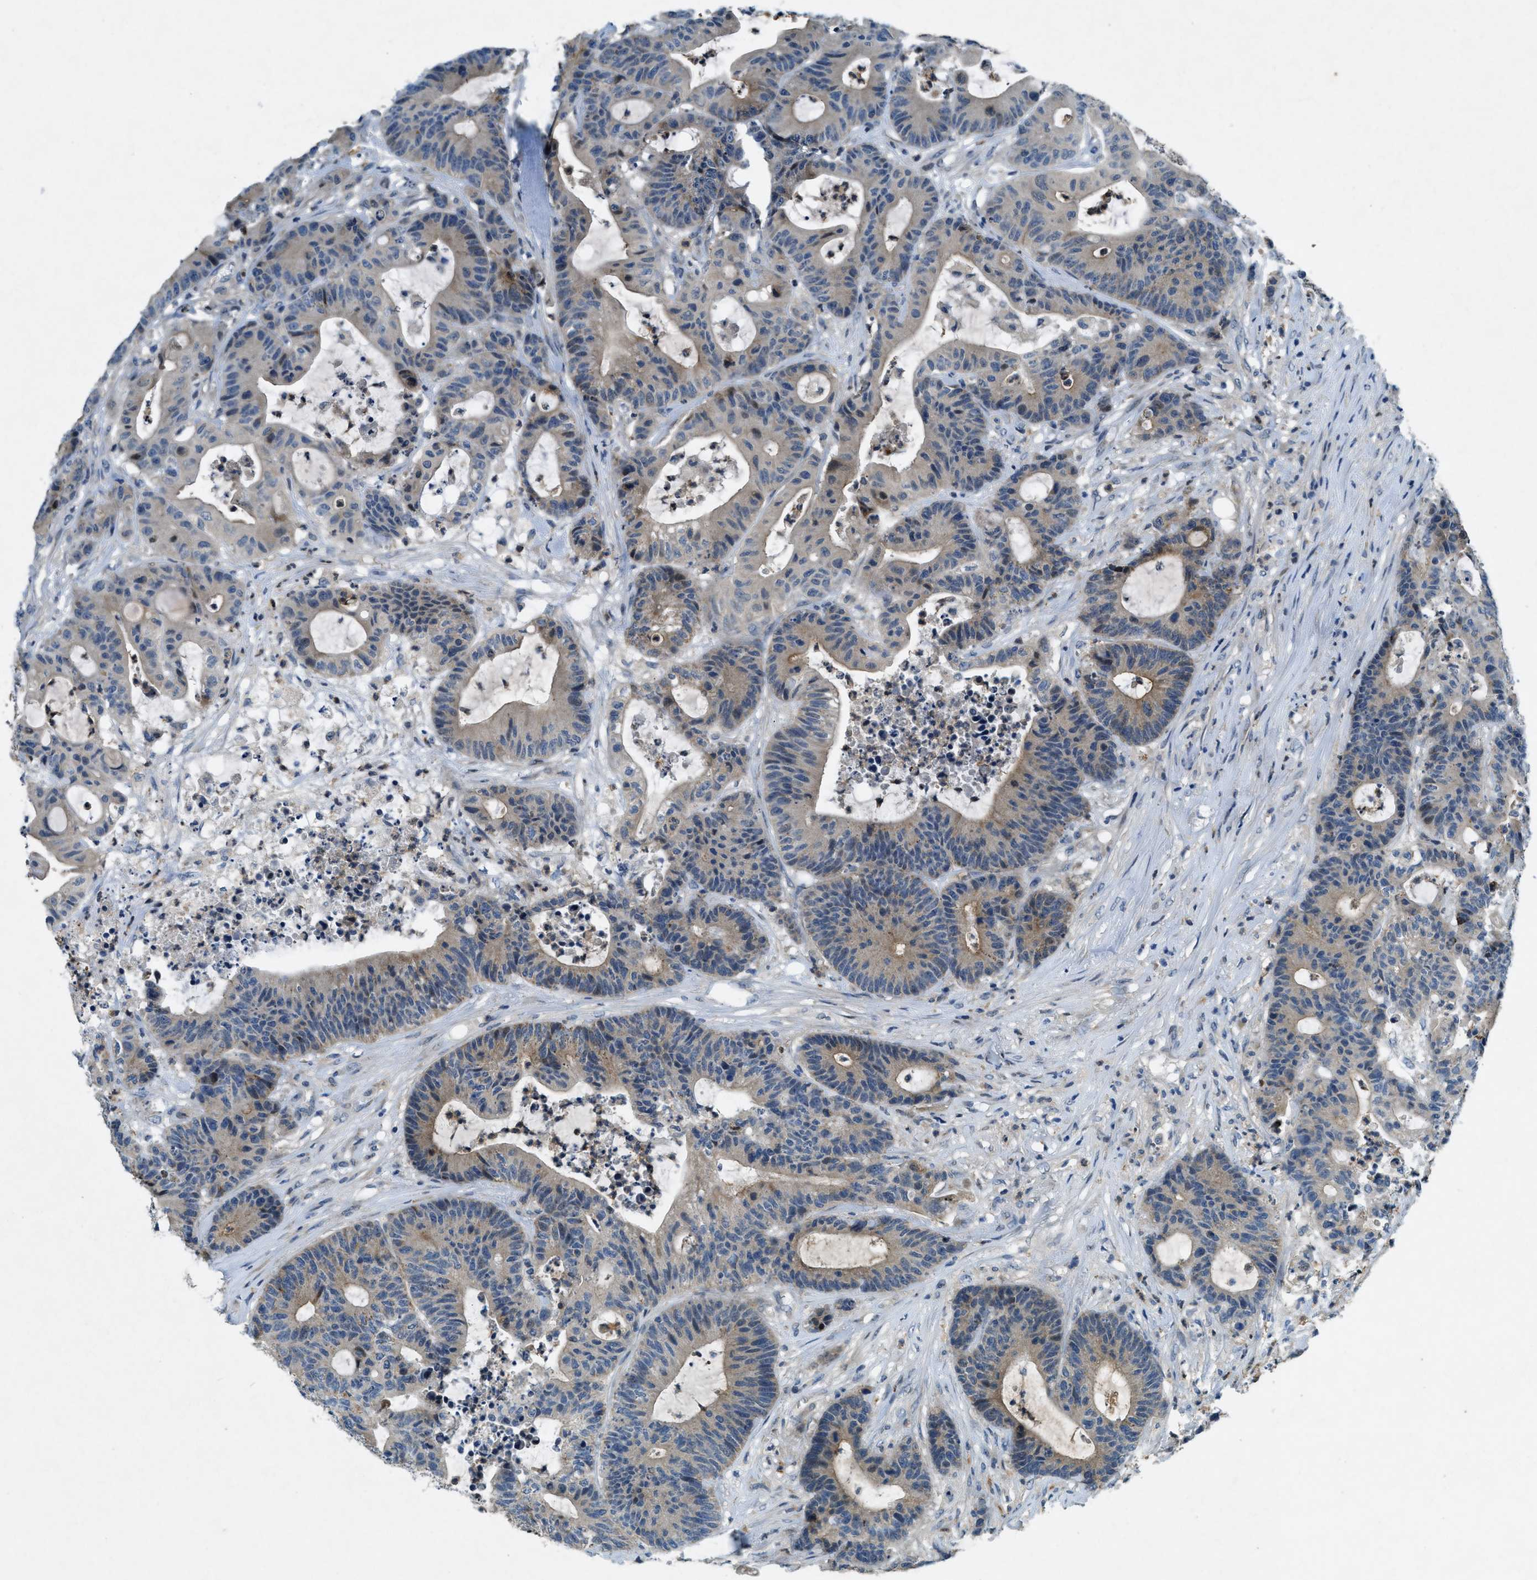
{"staining": {"intensity": "weak", "quantity": "25%-75%", "location": "cytoplasmic/membranous"}, "tissue": "colorectal cancer", "cell_type": "Tumor cells", "image_type": "cancer", "snomed": [{"axis": "morphology", "description": "Adenocarcinoma, NOS"}, {"axis": "topography", "description": "Colon"}], "caption": "Immunohistochemical staining of human colorectal cancer reveals weak cytoplasmic/membranous protein staining in about 25%-75% of tumor cells. The staining was performed using DAB (3,3'-diaminobenzidine) to visualize the protein expression in brown, while the nuclei were stained in blue with hematoxylin (Magnification: 20x).", "gene": "SNX14", "patient": {"sex": "female", "age": 84}}